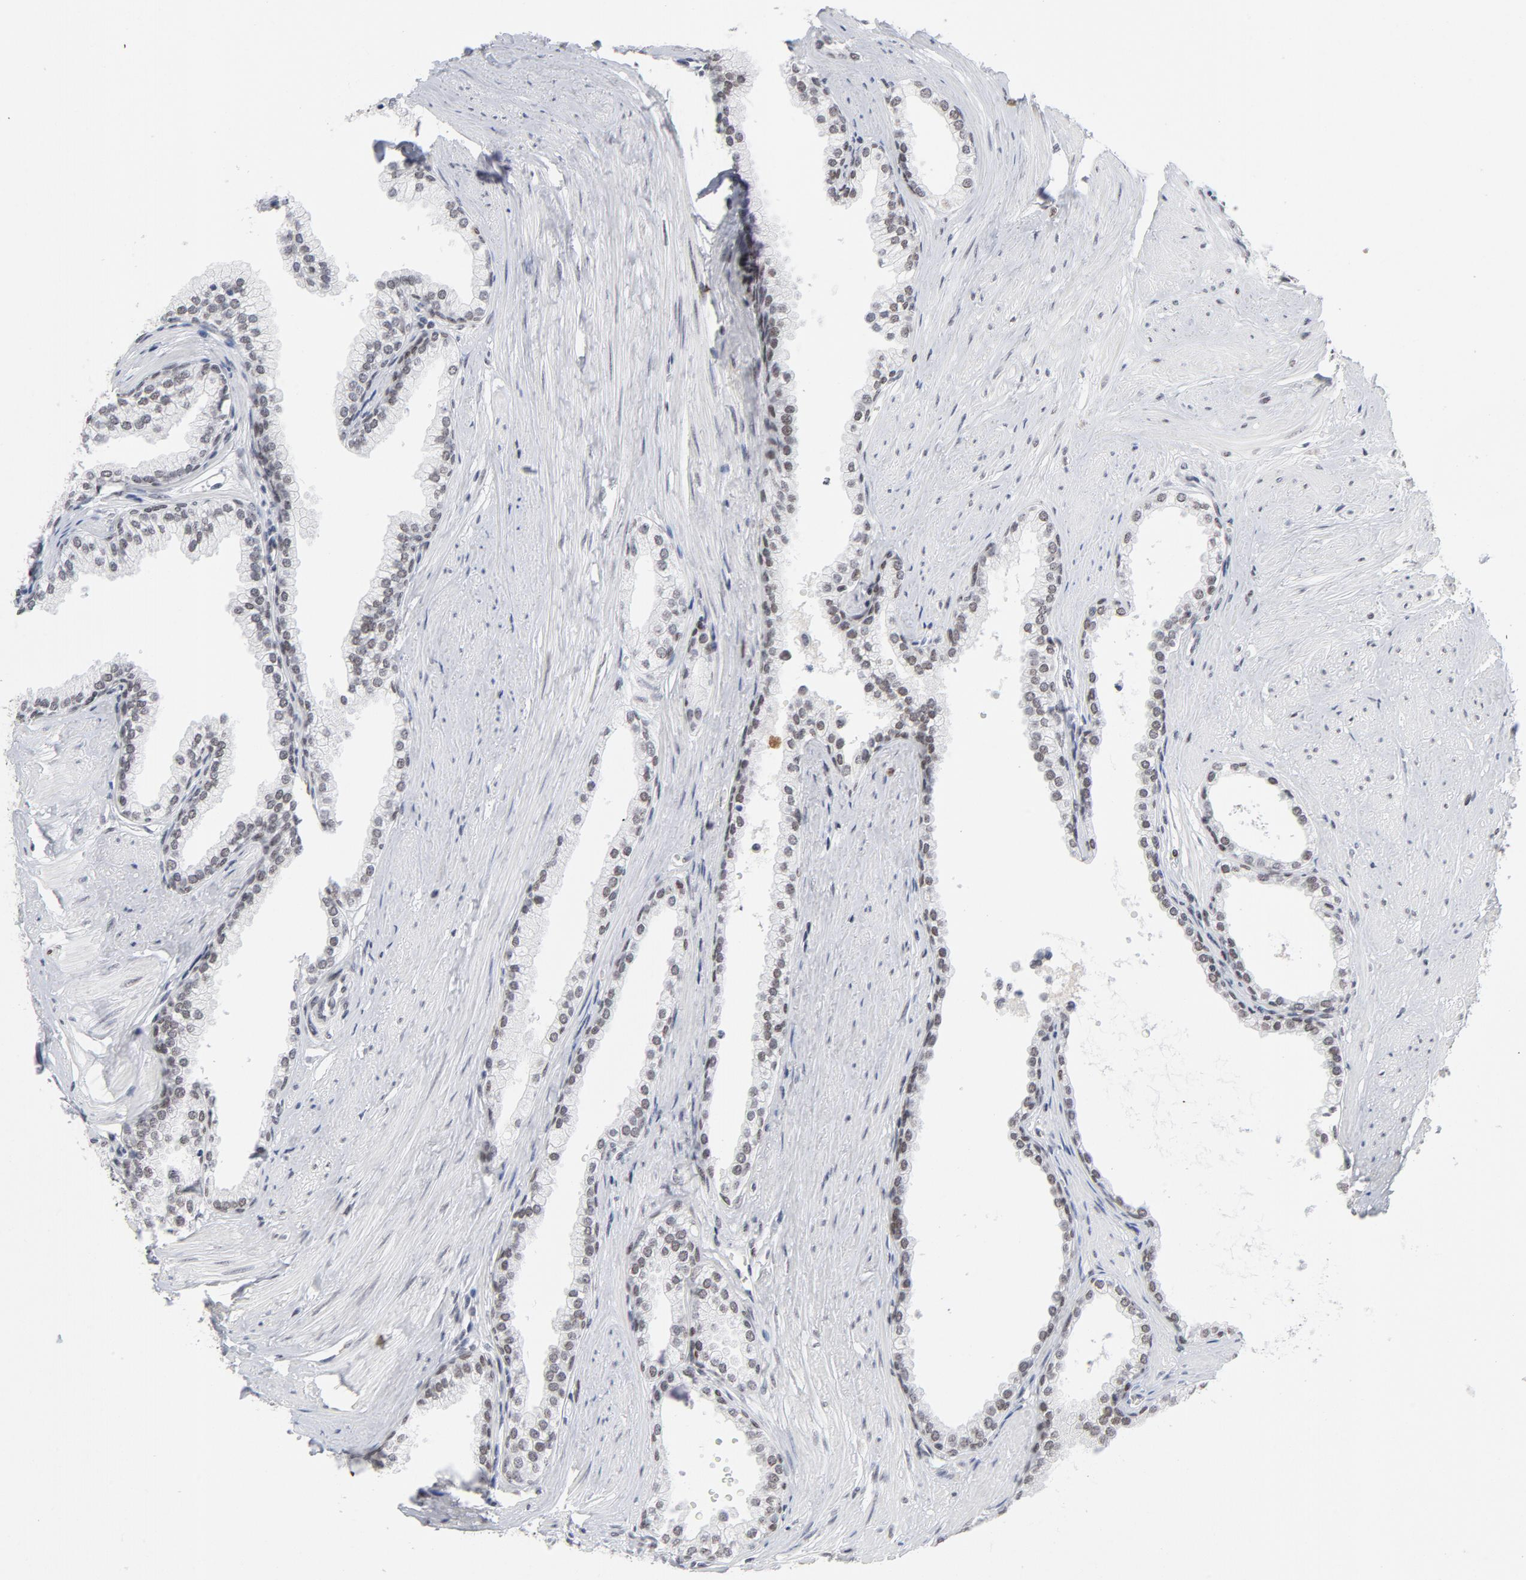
{"staining": {"intensity": "moderate", "quantity": "25%-75%", "location": "nuclear"}, "tissue": "prostate", "cell_type": "Glandular cells", "image_type": "normal", "snomed": [{"axis": "morphology", "description": "Normal tissue, NOS"}, {"axis": "topography", "description": "Prostate"}], "caption": "Protein analysis of normal prostate demonstrates moderate nuclear staining in approximately 25%-75% of glandular cells. The staining was performed using DAB (3,3'-diaminobenzidine), with brown indicating positive protein expression. Nuclei are stained blue with hematoxylin.", "gene": "RFC4", "patient": {"sex": "male", "age": 64}}